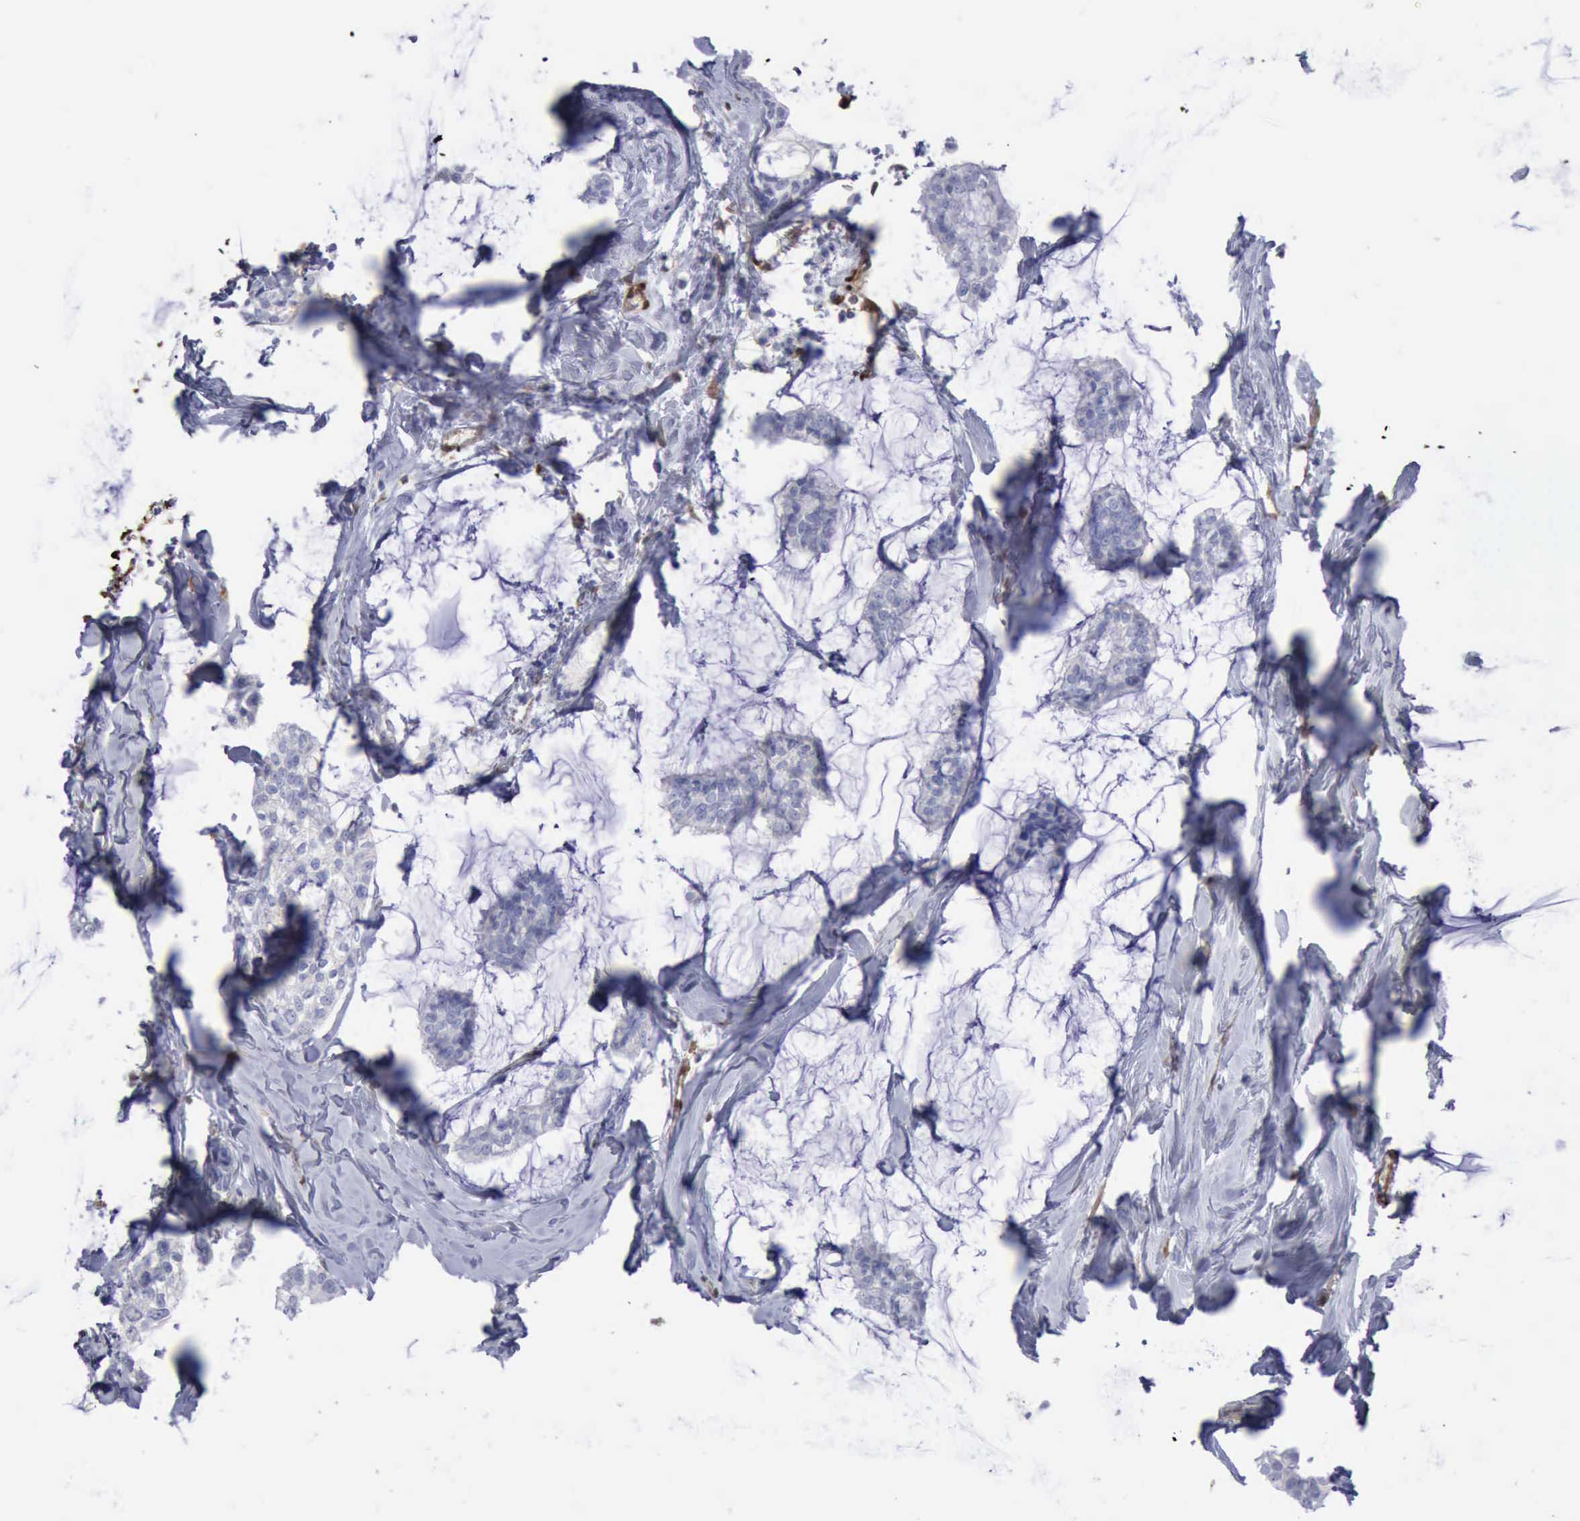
{"staining": {"intensity": "negative", "quantity": "none", "location": "none"}, "tissue": "breast cancer", "cell_type": "Tumor cells", "image_type": "cancer", "snomed": [{"axis": "morphology", "description": "Duct carcinoma"}, {"axis": "topography", "description": "Breast"}], "caption": "Immunohistochemical staining of breast cancer (invasive ductal carcinoma) demonstrates no significant positivity in tumor cells.", "gene": "FHL1", "patient": {"sex": "female", "age": 93}}